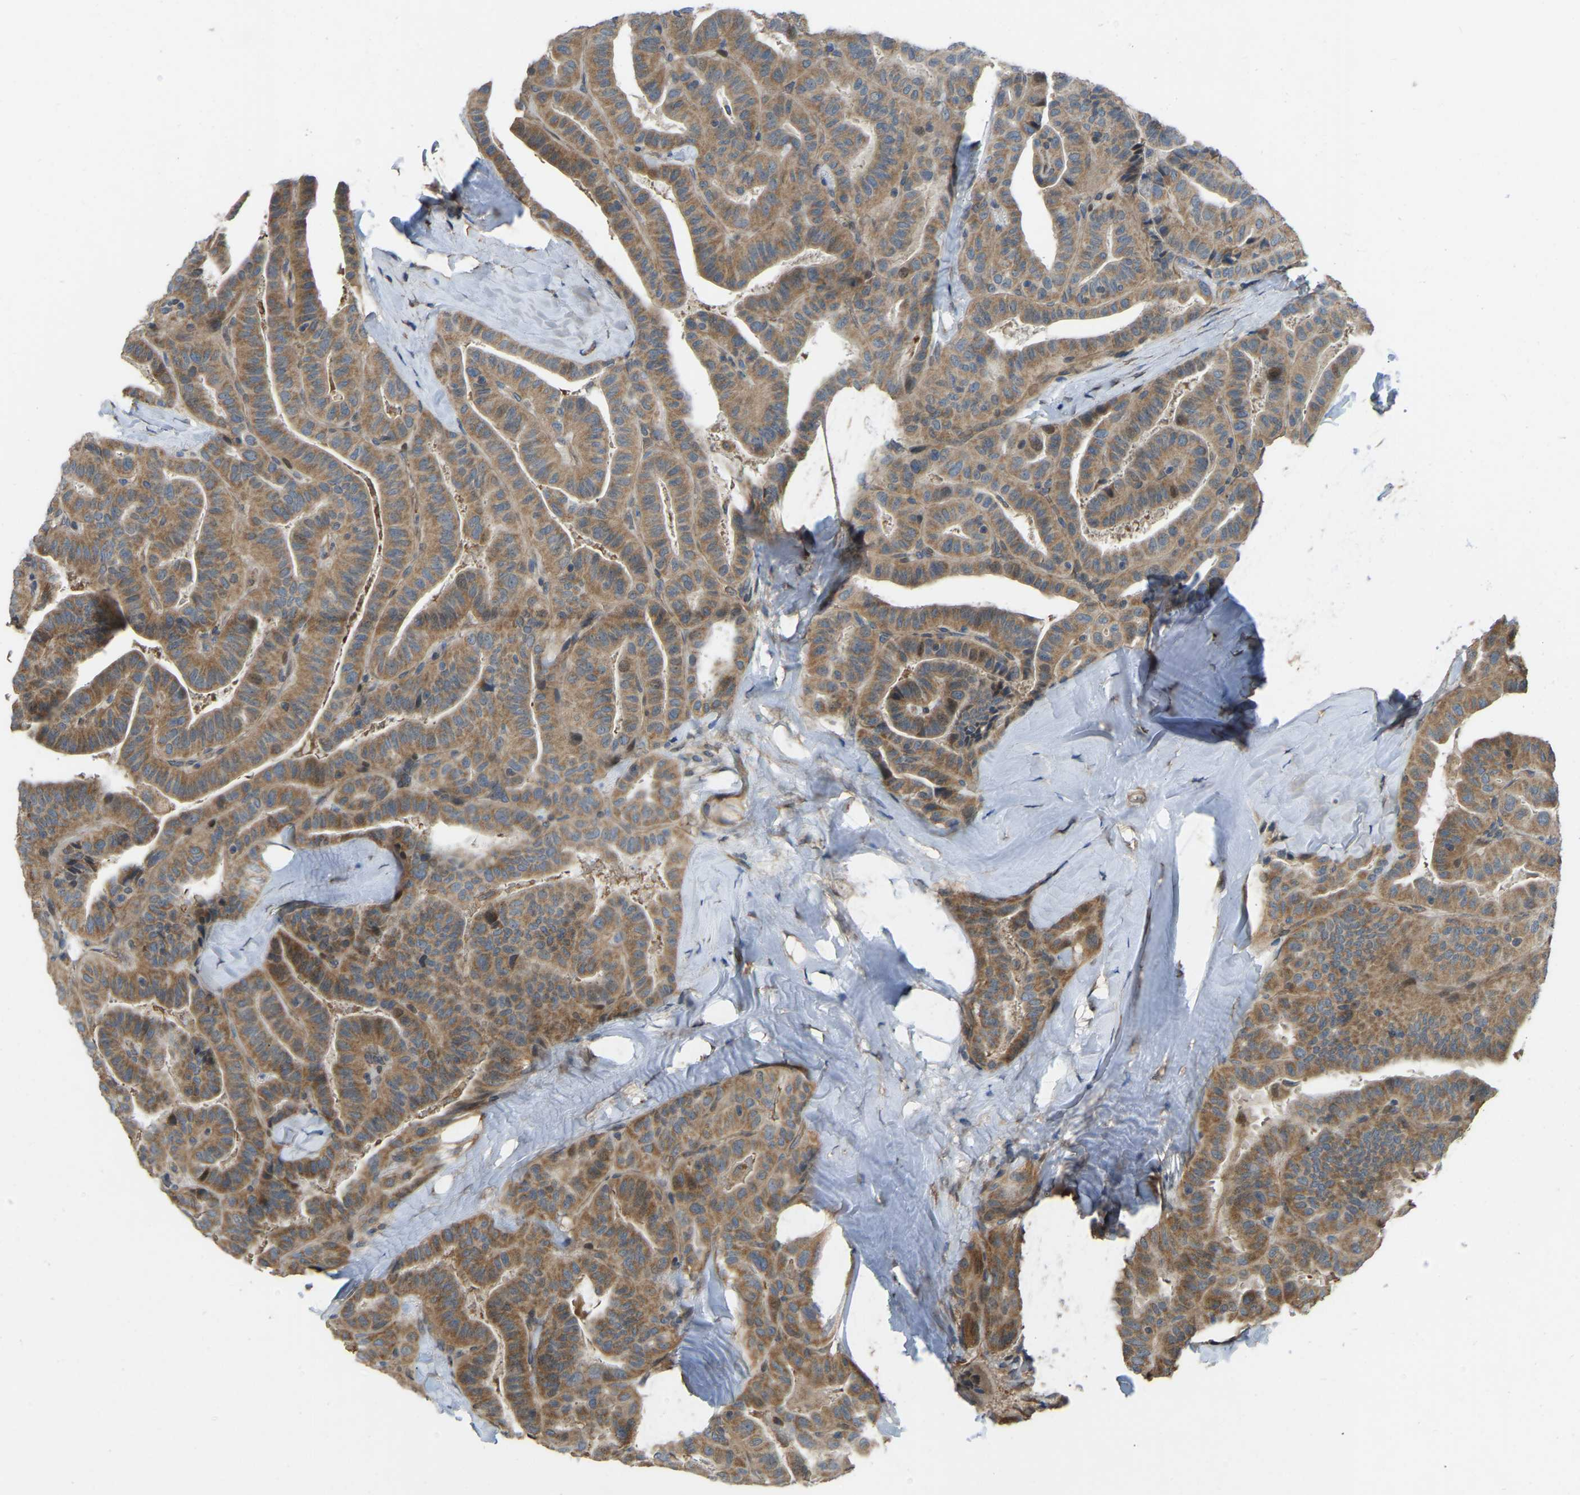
{"staining": {"intensity": "strong", "quantity": ">75%", "location": "cytoplasmic/membranous"}, "tissue": "thyroid cancer", "cell_type": "Tumor cells", "image_type": "cancer", "snomed": [{"axis": "morphology", "description": "Papillary adenocarcinoma, NOS"}, {"axis": "topography", "description": "Thyroid gland"}], "caption": "An image showing strong cytoplasmic/membranous expression in about >75% of tumor cells in thyroid papillary adenocarcinoma, as visualized by brown immunohistochemical staining.", "gene": "C21orf91", "patient": {"sex": "male", "age": 77}}